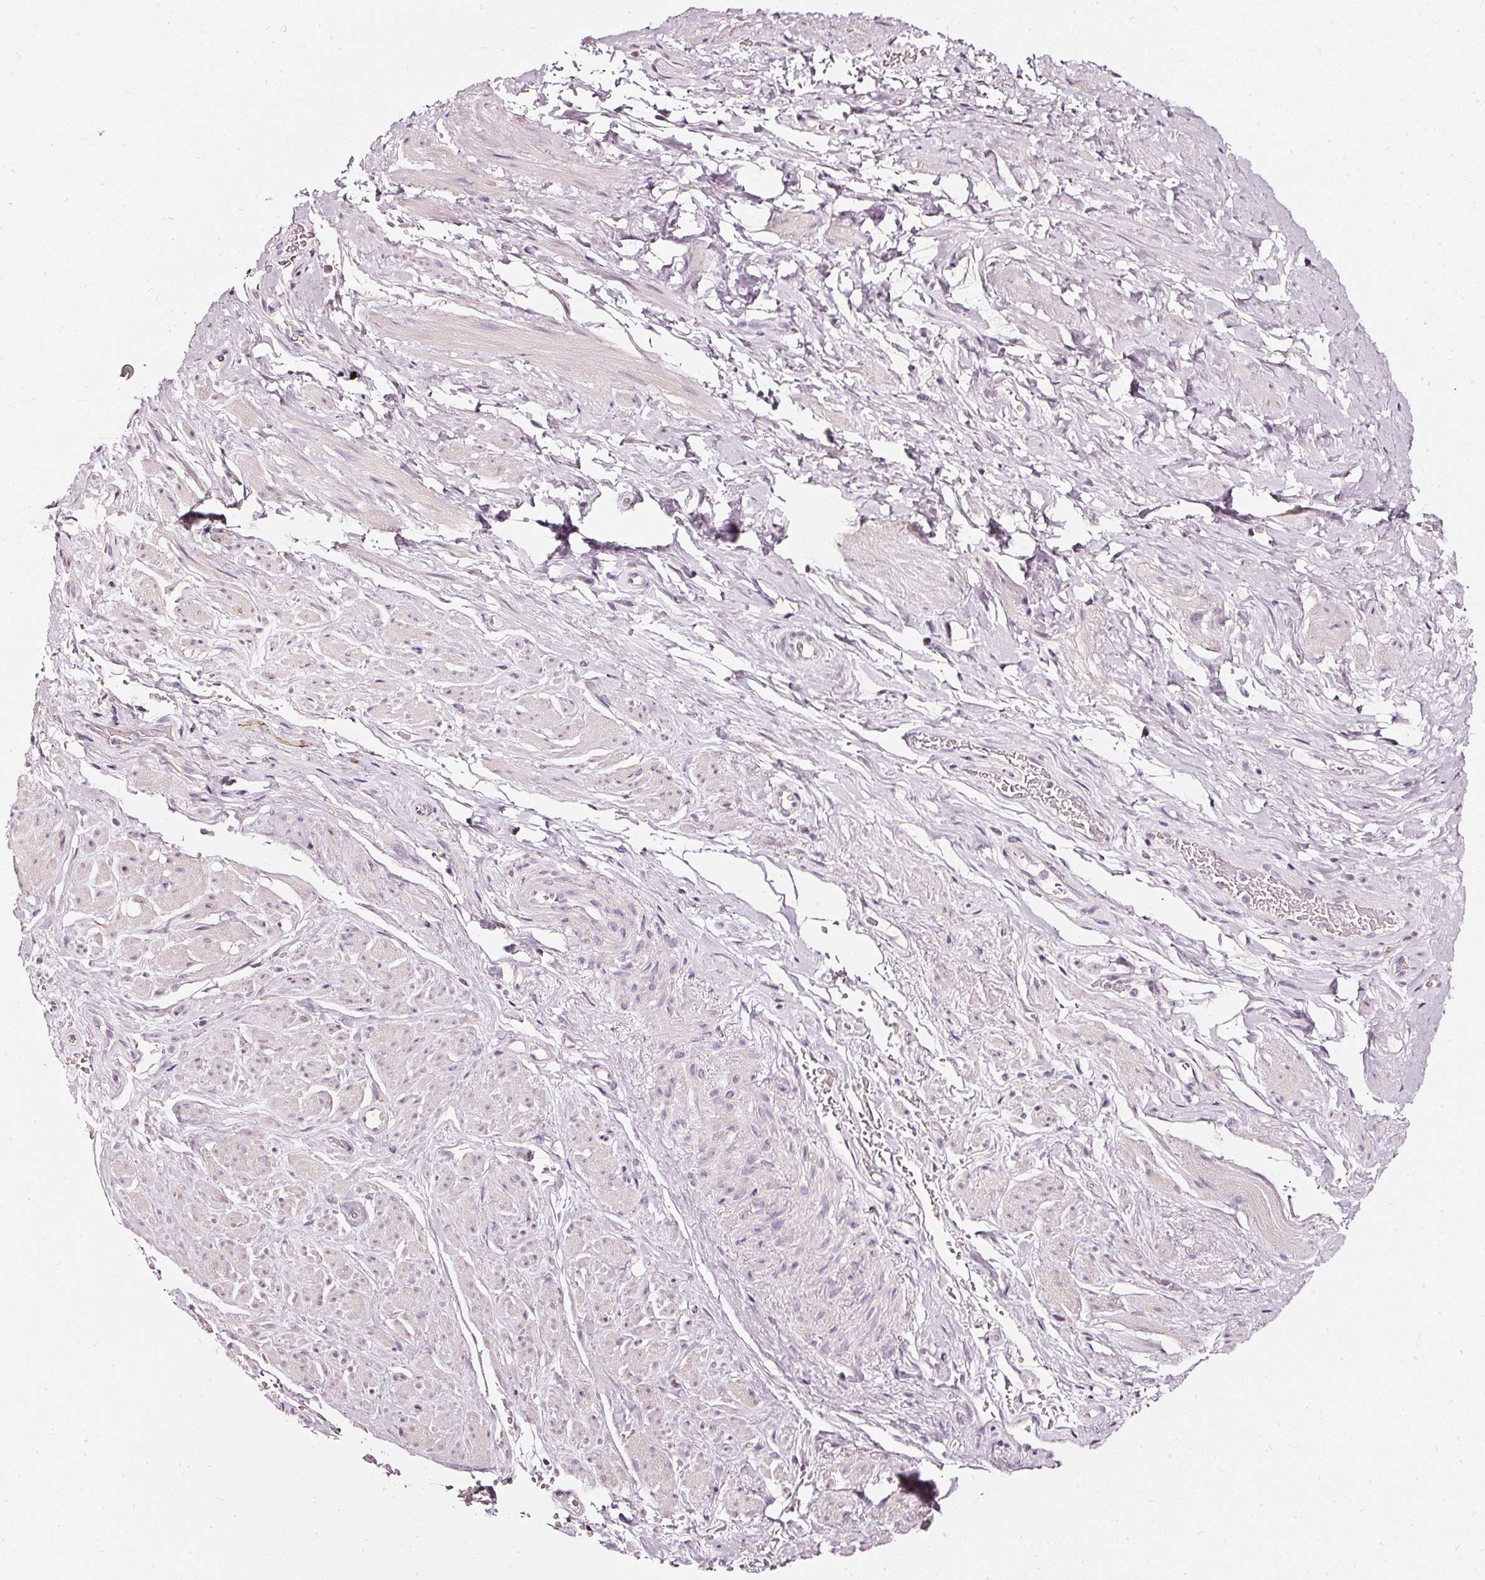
{"staining": {"intensity": "negative", "quantity": "none", "location": "none"}, "tissue": "smooth muscle", "cell_type": "Smooth muscle cells", "image_type": "normal", "snomed": [{"axis": "morphology", "description": "Normal tissue, NOS"}, {"axis": "topography", "description": "Smooth muscle"}, {"axis": "topography", "description": "Peripheral nerve tissue"}], "caption": "Immunohistochemical staining of normal smooth muscle shows no significant staining in smooth muscle cells.", "gene": "CNP", "patient": {"sex": "male", "age": 69}}